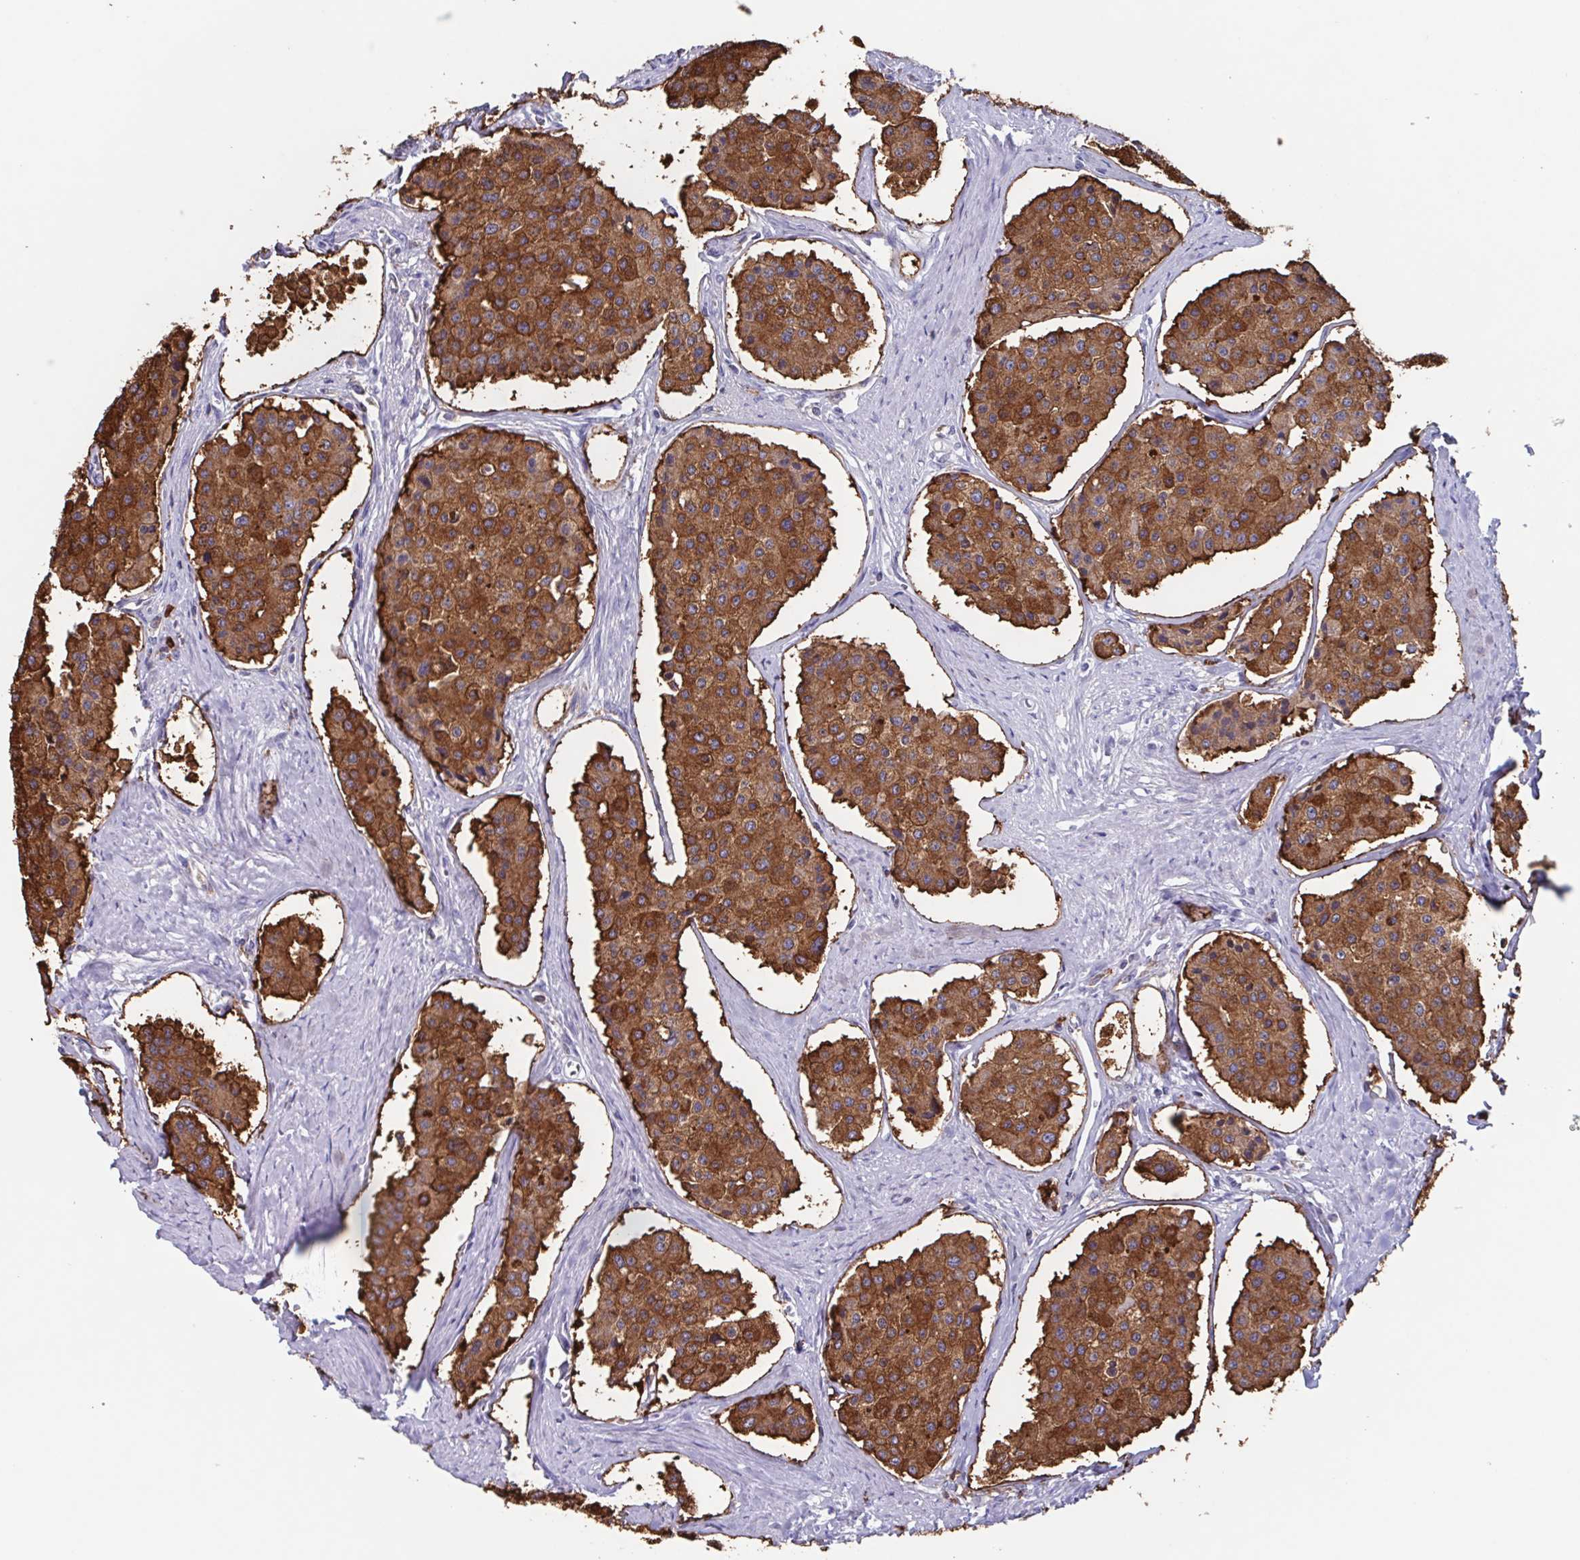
{"staining": {"intensity": "strong", "quantity": ">75%", "location": "cytoplasmic/membranous"}, "tissue": "carcinoid", "cell_type": "Tumor cells", "image_type": "cancer", "snomed": [{"axis": "morphology", "description": "Carcinoid, malignant, NOS"}, {"axis": "topography", "description": "Small intestine"}], "caption": "Protein staining of carcinoid (malignant) tissue shows strong cytoplasmic/membranous positivity in about >75% of tumor cells.", "gene": "TPD52", "patient": {"sex": "female", "age": 65}}